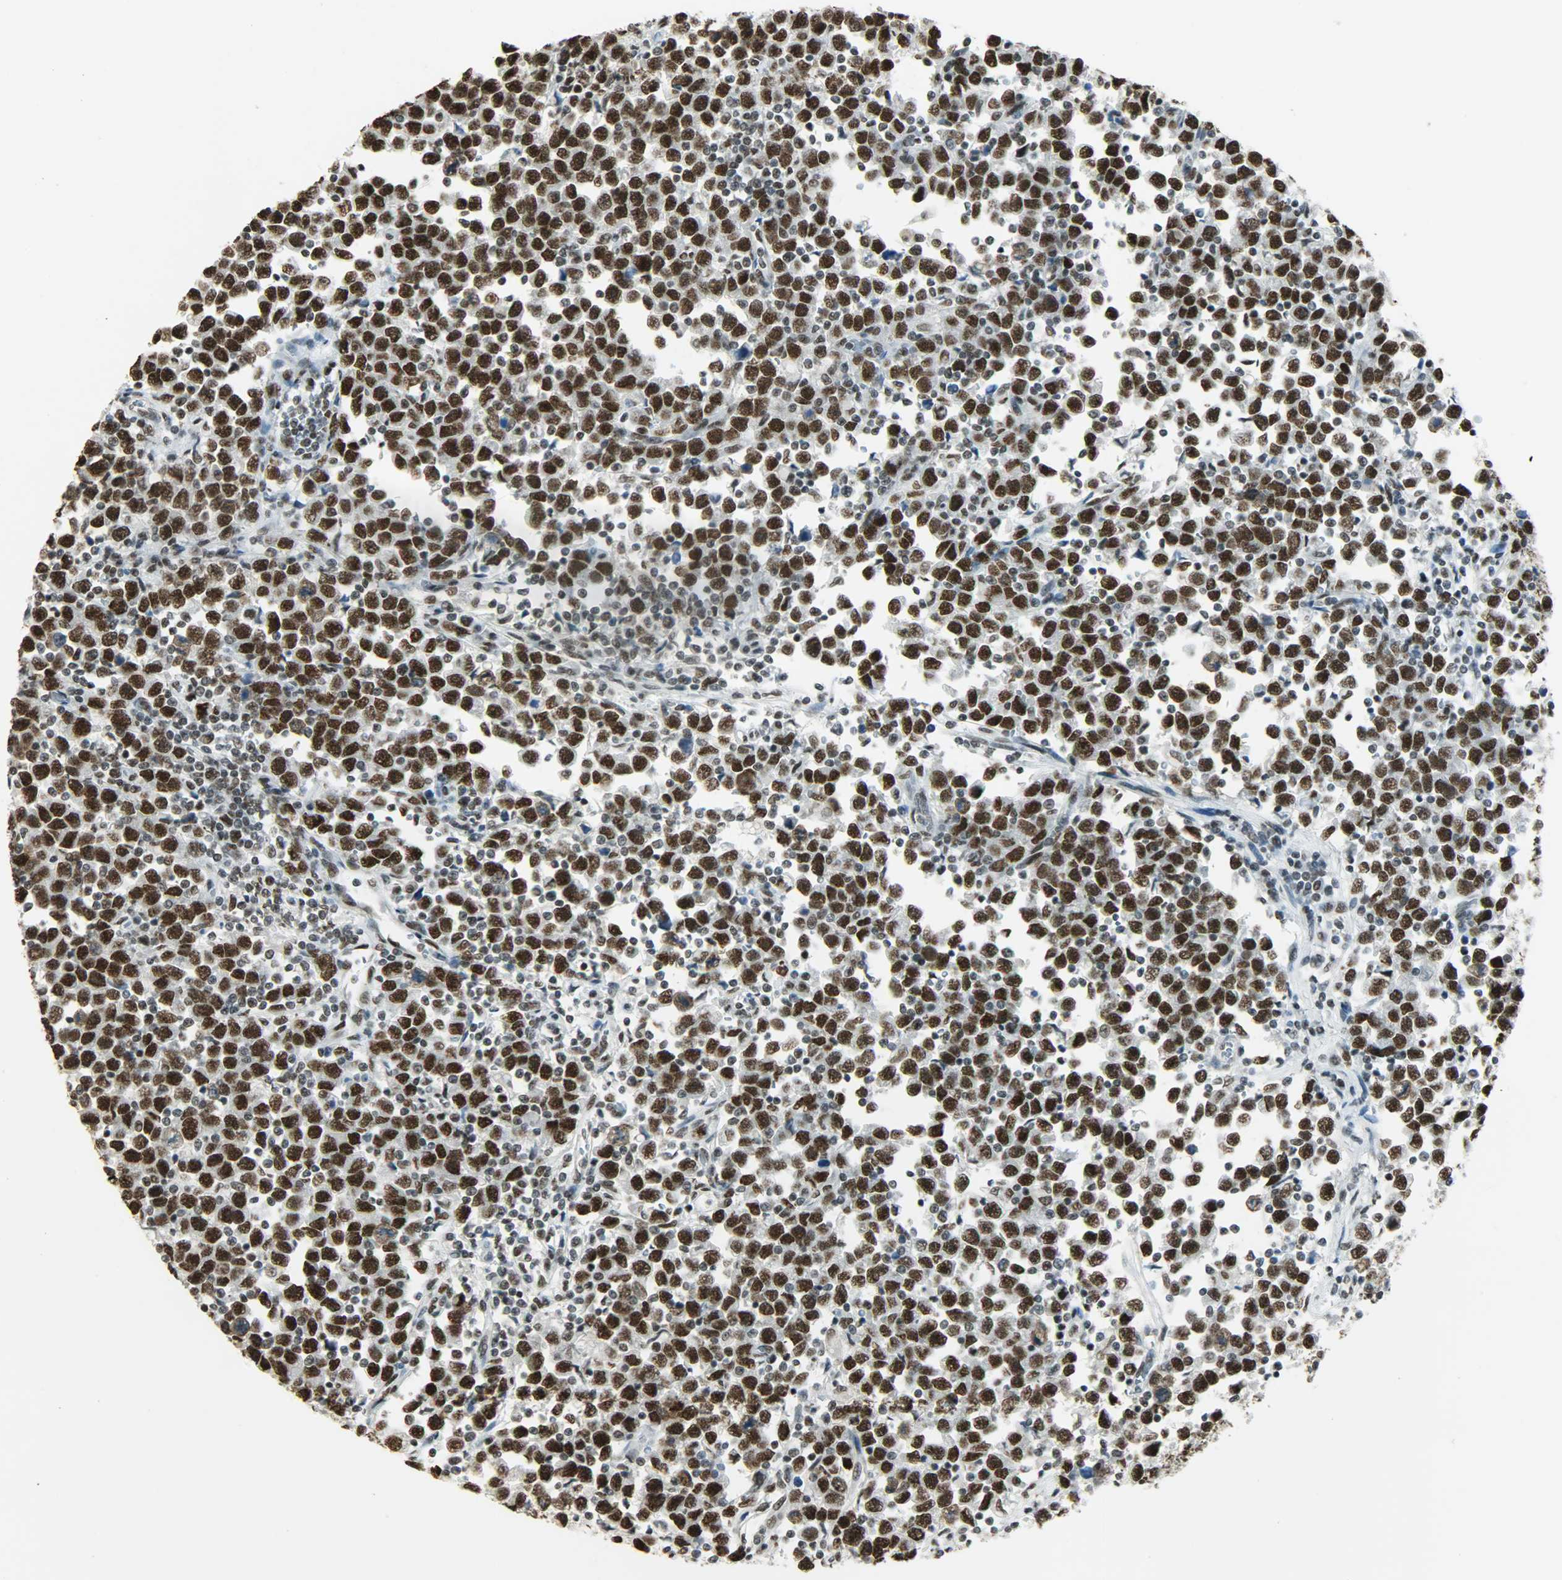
{"staining": {"intensity": "strong", "quantity": ">75%", "location": "nuclear"}, "tissue": "testis cancer", "cell_type": "Tumor cells", "image_type": "cancer", "snomed": [{"axis": "morphology", "description": "Seminoma, NOS"}, {"axis": "topography", "description": "Testis"}], "caption": "Immunohistochemical staining of testis seminoma demonstrates strong nuclear protein expression in approximately >75% of tumor cells.", "gene": "MYEF2", "patient": {"sex": "male", "age": 43}}